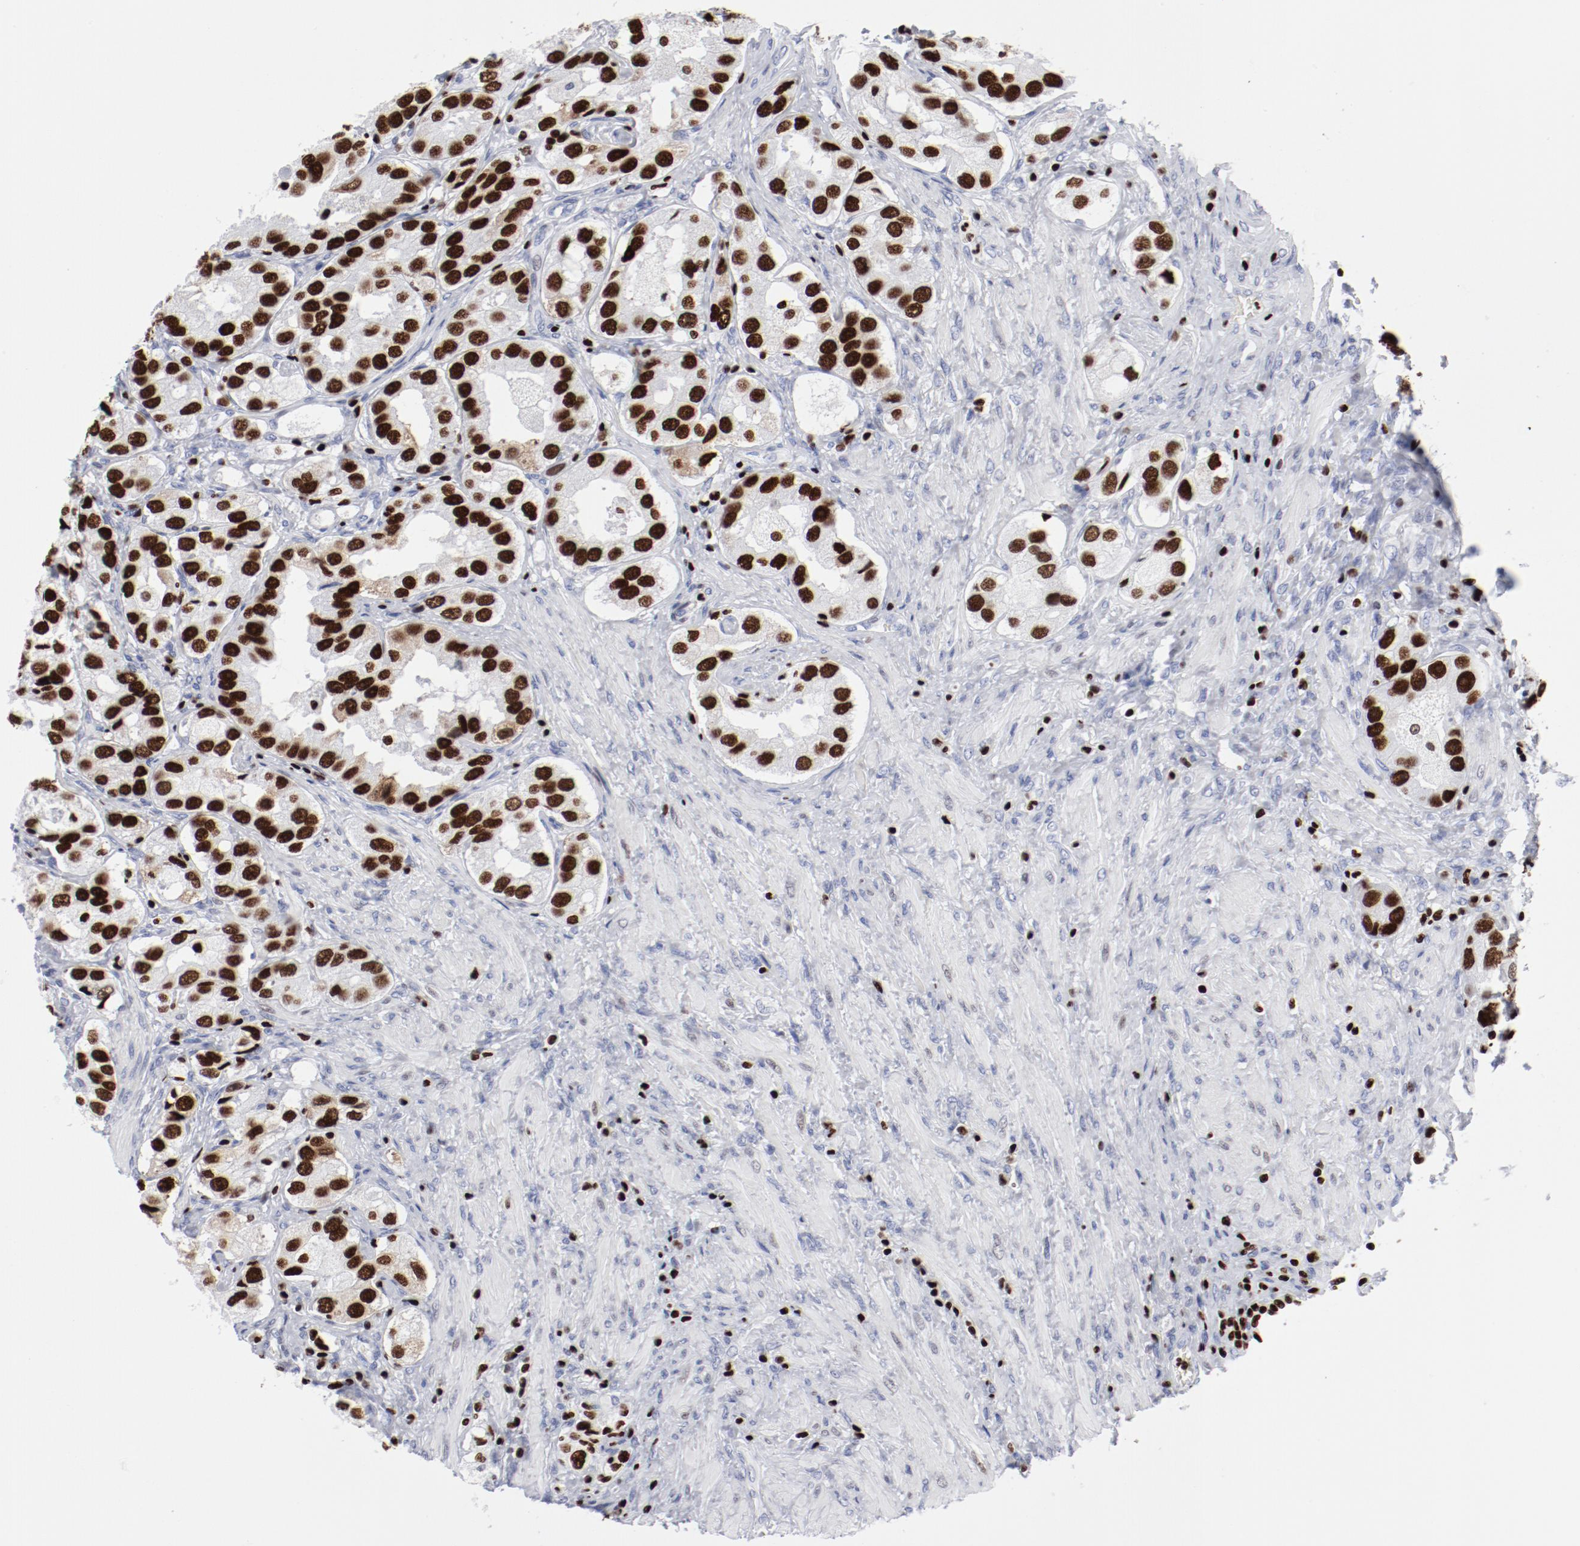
{"staining": {"intensity": "strong", "quantity": ">75%", "location": "cytoplasmic/membranous,nuclear"}, "tissue": "prostate cancer", "cell_type": "Tumor cells", "image_type": "cancer", "snomed": [{"axis": "morphology", "description": "Adenocarcinoma, High grade"}, {"axis": "topography", "description": "Prostate"}], "caption": "This is a photomicrograph of IHC staining of prostate cancer, which shows strong positivity in the cytoplasmic/membranous and nuclear of tumor cells.", "gene": "SMARCC2", "patient": {"sex": "male", "age": 63}}